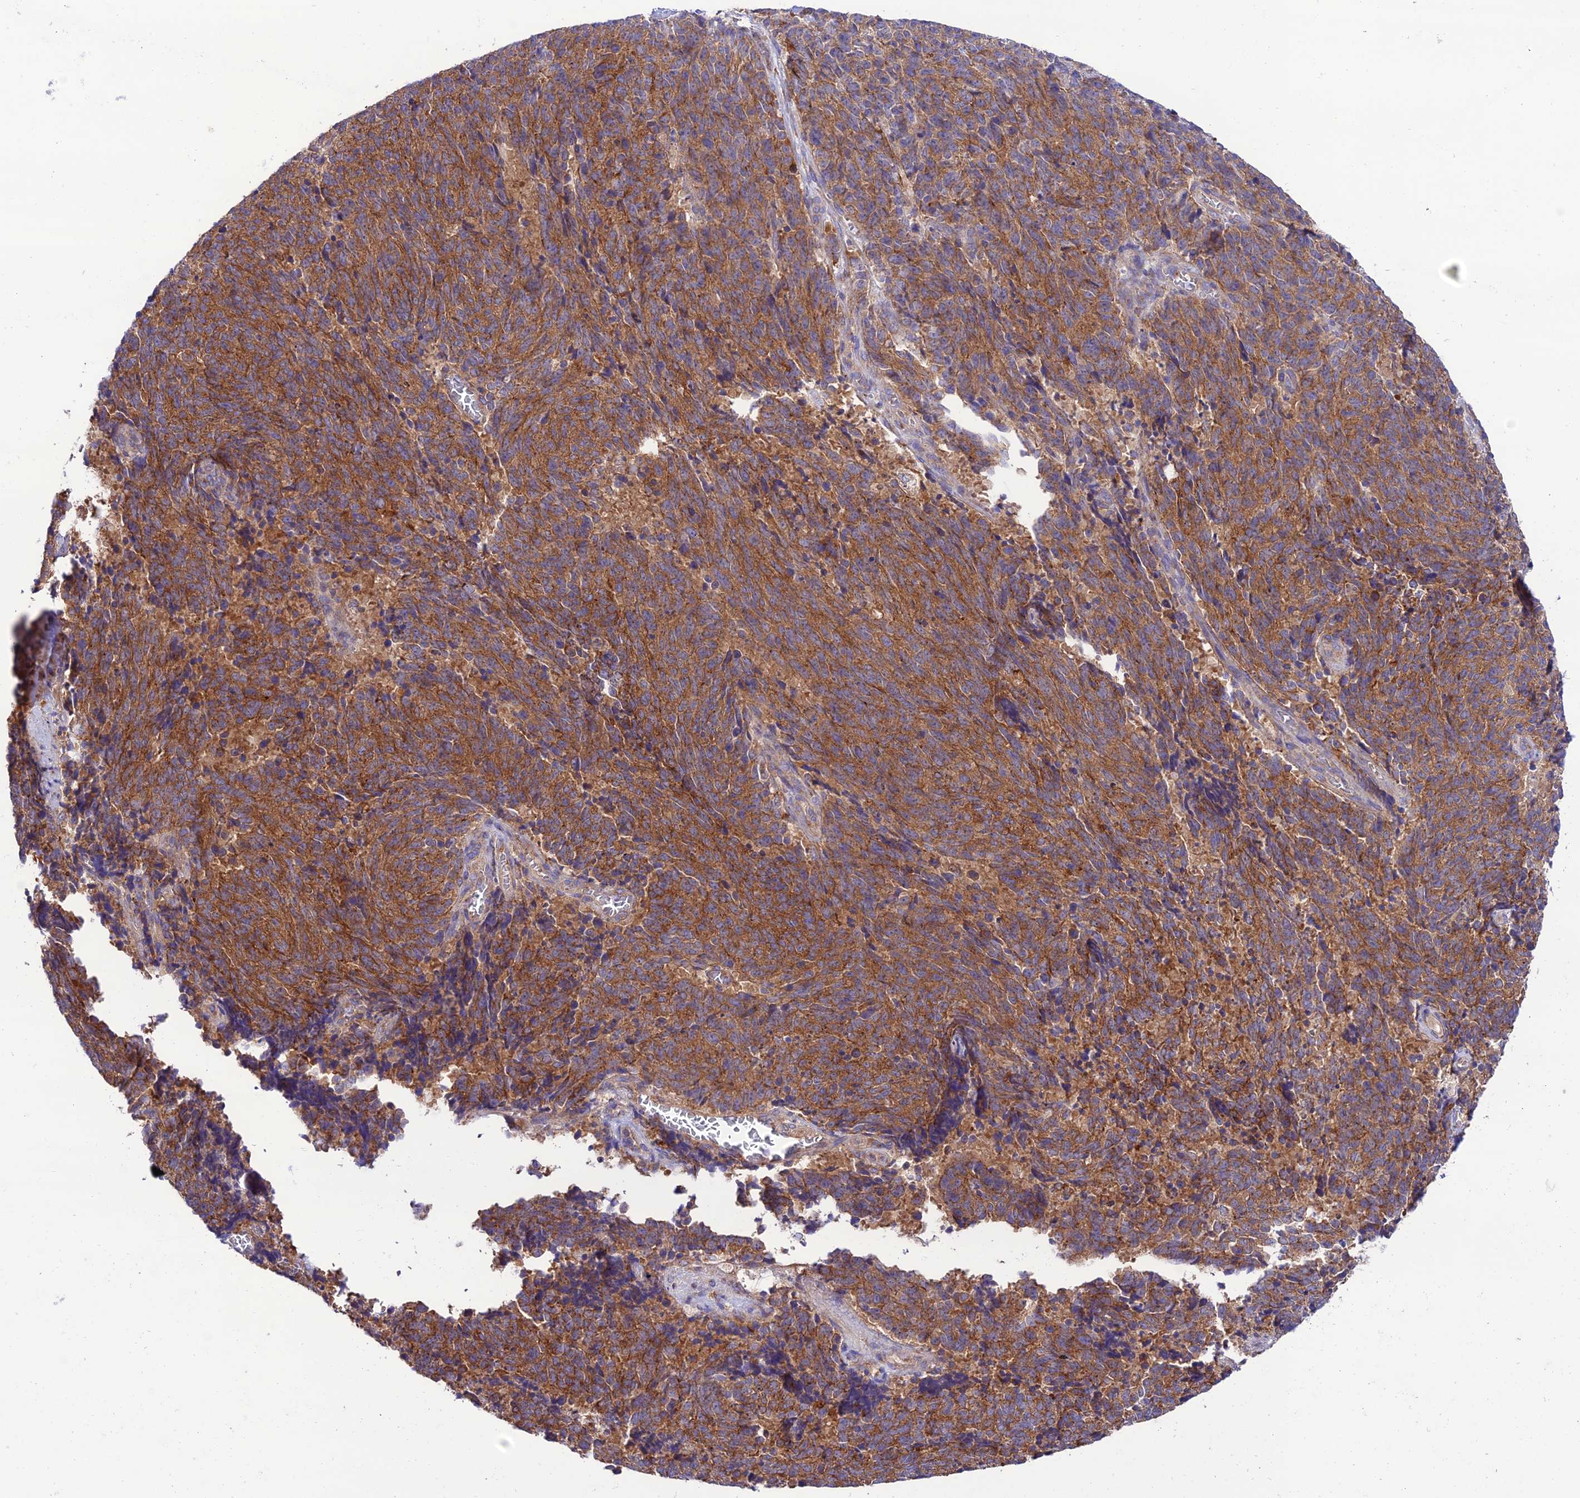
{"staining": {"intensity": "strong", "quantity": ">75%", "location": "cytoplasmic/membranous"}, "tissue": "cervical cancer", "cell_type": "Tumor cells", "image_type": "cancer", "snomed": [{"axis": "morphology", "description": "Squamous cell carcinoma, NOS"}, {"axis": "topography", "description": "Cervix"}], "caption": "Immunohistochemistry photomicrograph of cervical cancer stained for a protein (brown), which shows high levels of strong cytoplasmic/membranous expression in approximately >75% of tumor cells.", "gene": "LACTB2", "patient": {"sex": "female", "age": 29}}